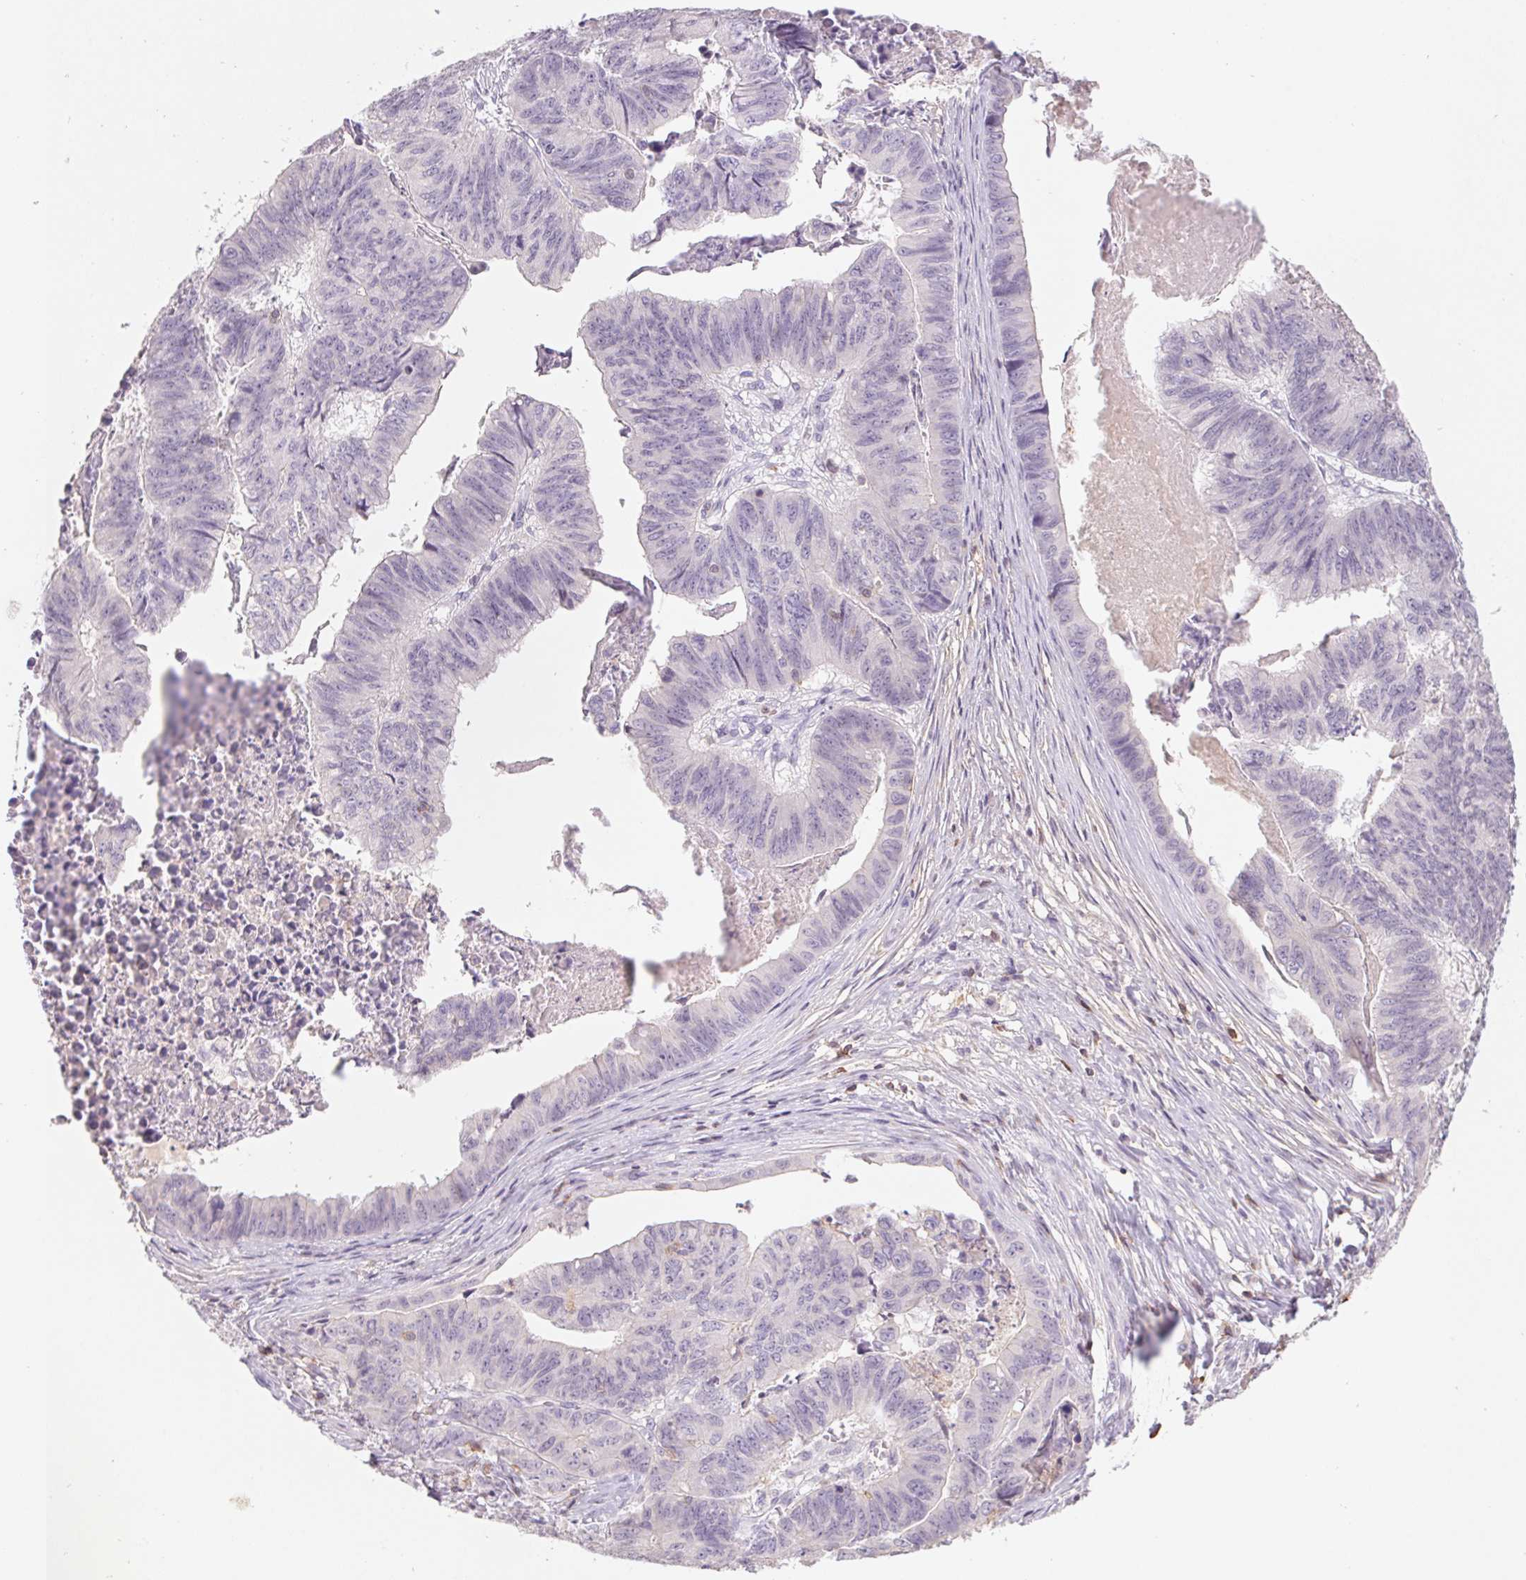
{"staining": {"intensity": "negative", "quantity": "none", "location": "none"}, "tissue": "stomach cancer", "cell_type": "Tumor cells", "image_type": "cancer", "snomed": [{"axis": "morphology", "description": "Adenocarcinoma, NOS"}, {"axis": "topography", "description": "Stomach, lower"}], "caption": "The histopathology image displays no staining of tumor cells in stomach adenocarcinoma.", "gene": "KIF26A", "patient": {"sex": "male", "age": 77}}